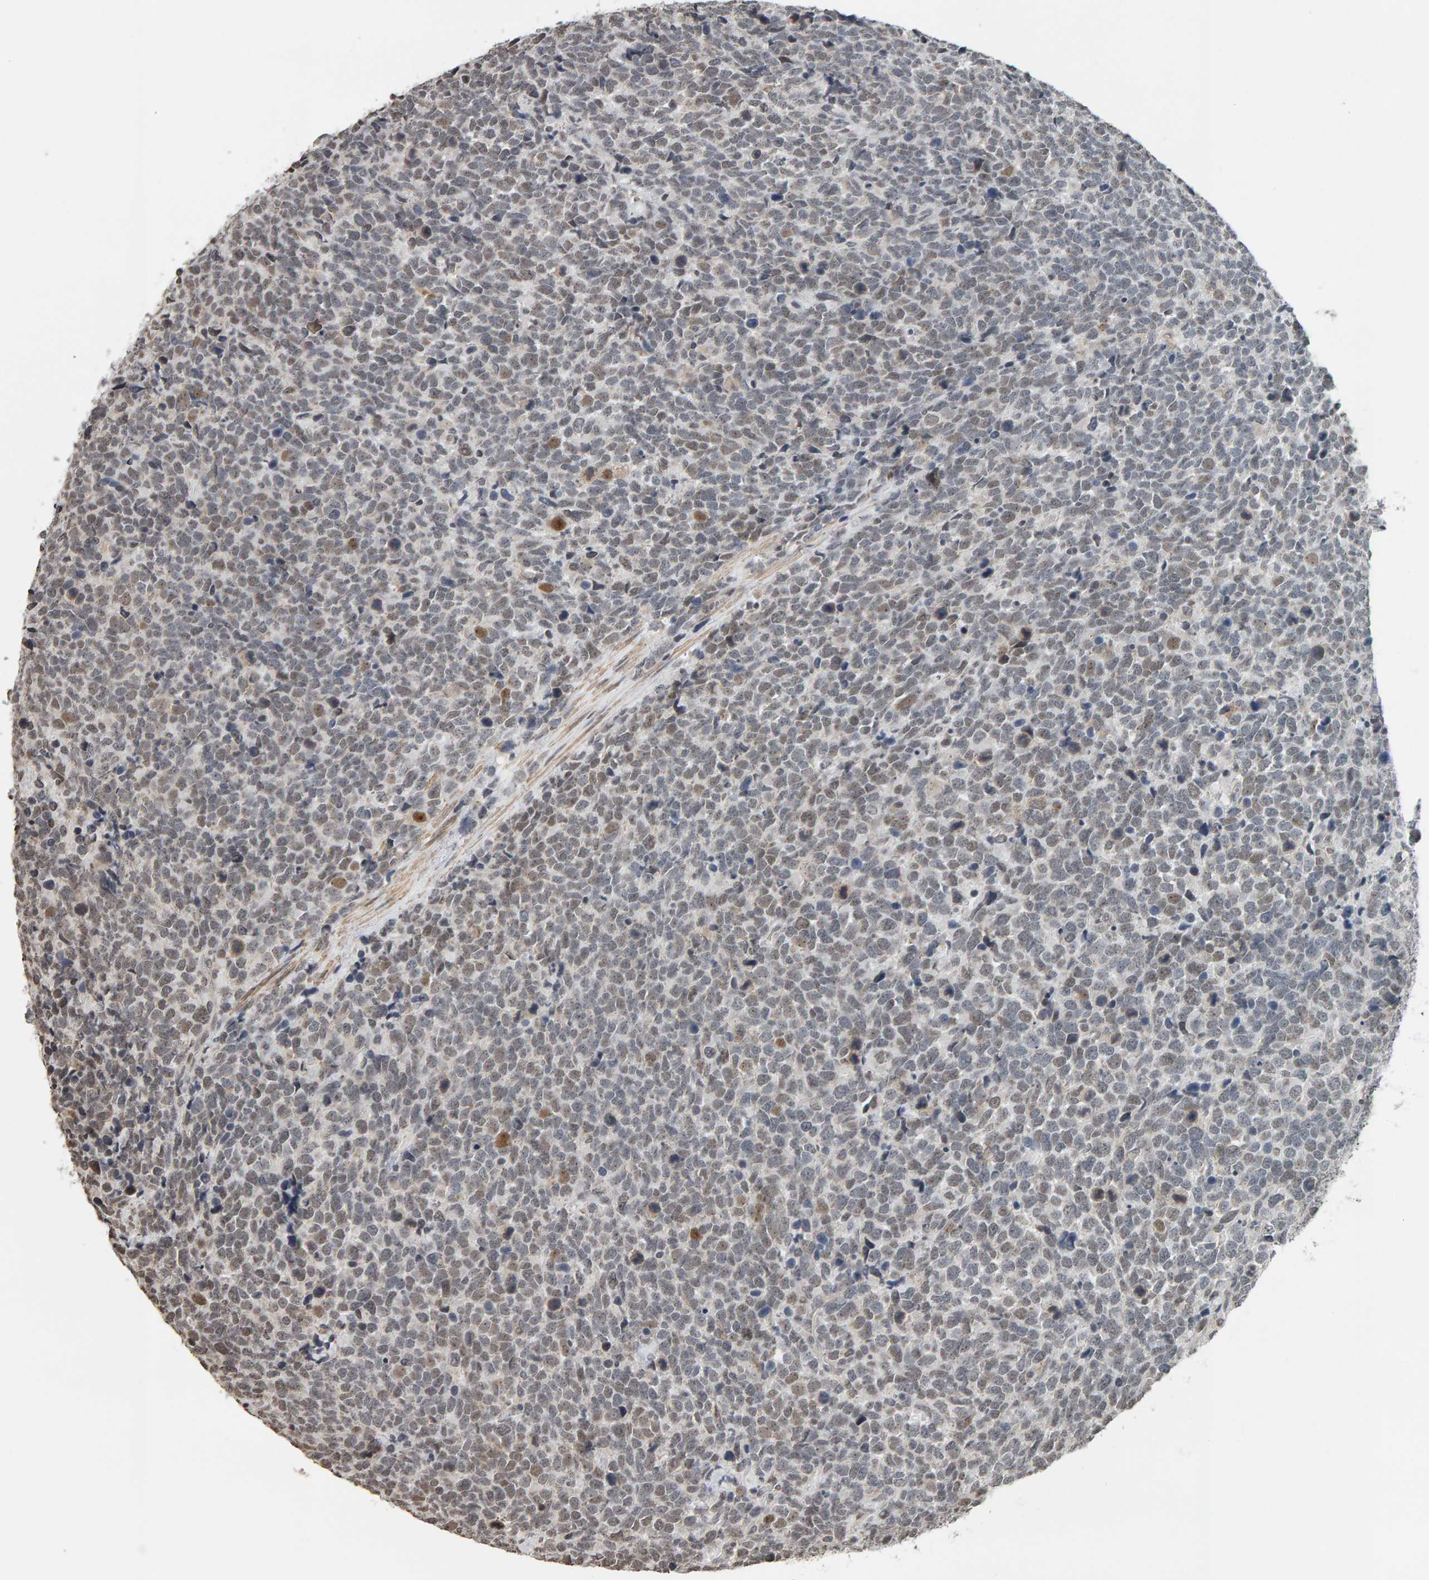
{"staining": {"intensity": "weak", "quantity": ">75%", "location": "nuclear"}, "tissue": "urothelial cancer", "cell_type": "Tumor cells", "image_type": "cancer", "snomed": [{"axis": "morphology", "description": "Urothelial carcinoma, High grade"}, {"axis": "topography", "description": "Urinary bladder"}], "caption": "Weak nuclear expression for a protein is appreciated in about >75% of tumor cells of urothelial carcinoma (high-grade) using IHC.", "gene": "AFF4", "patient": {"sex": "female", "age": 82}}